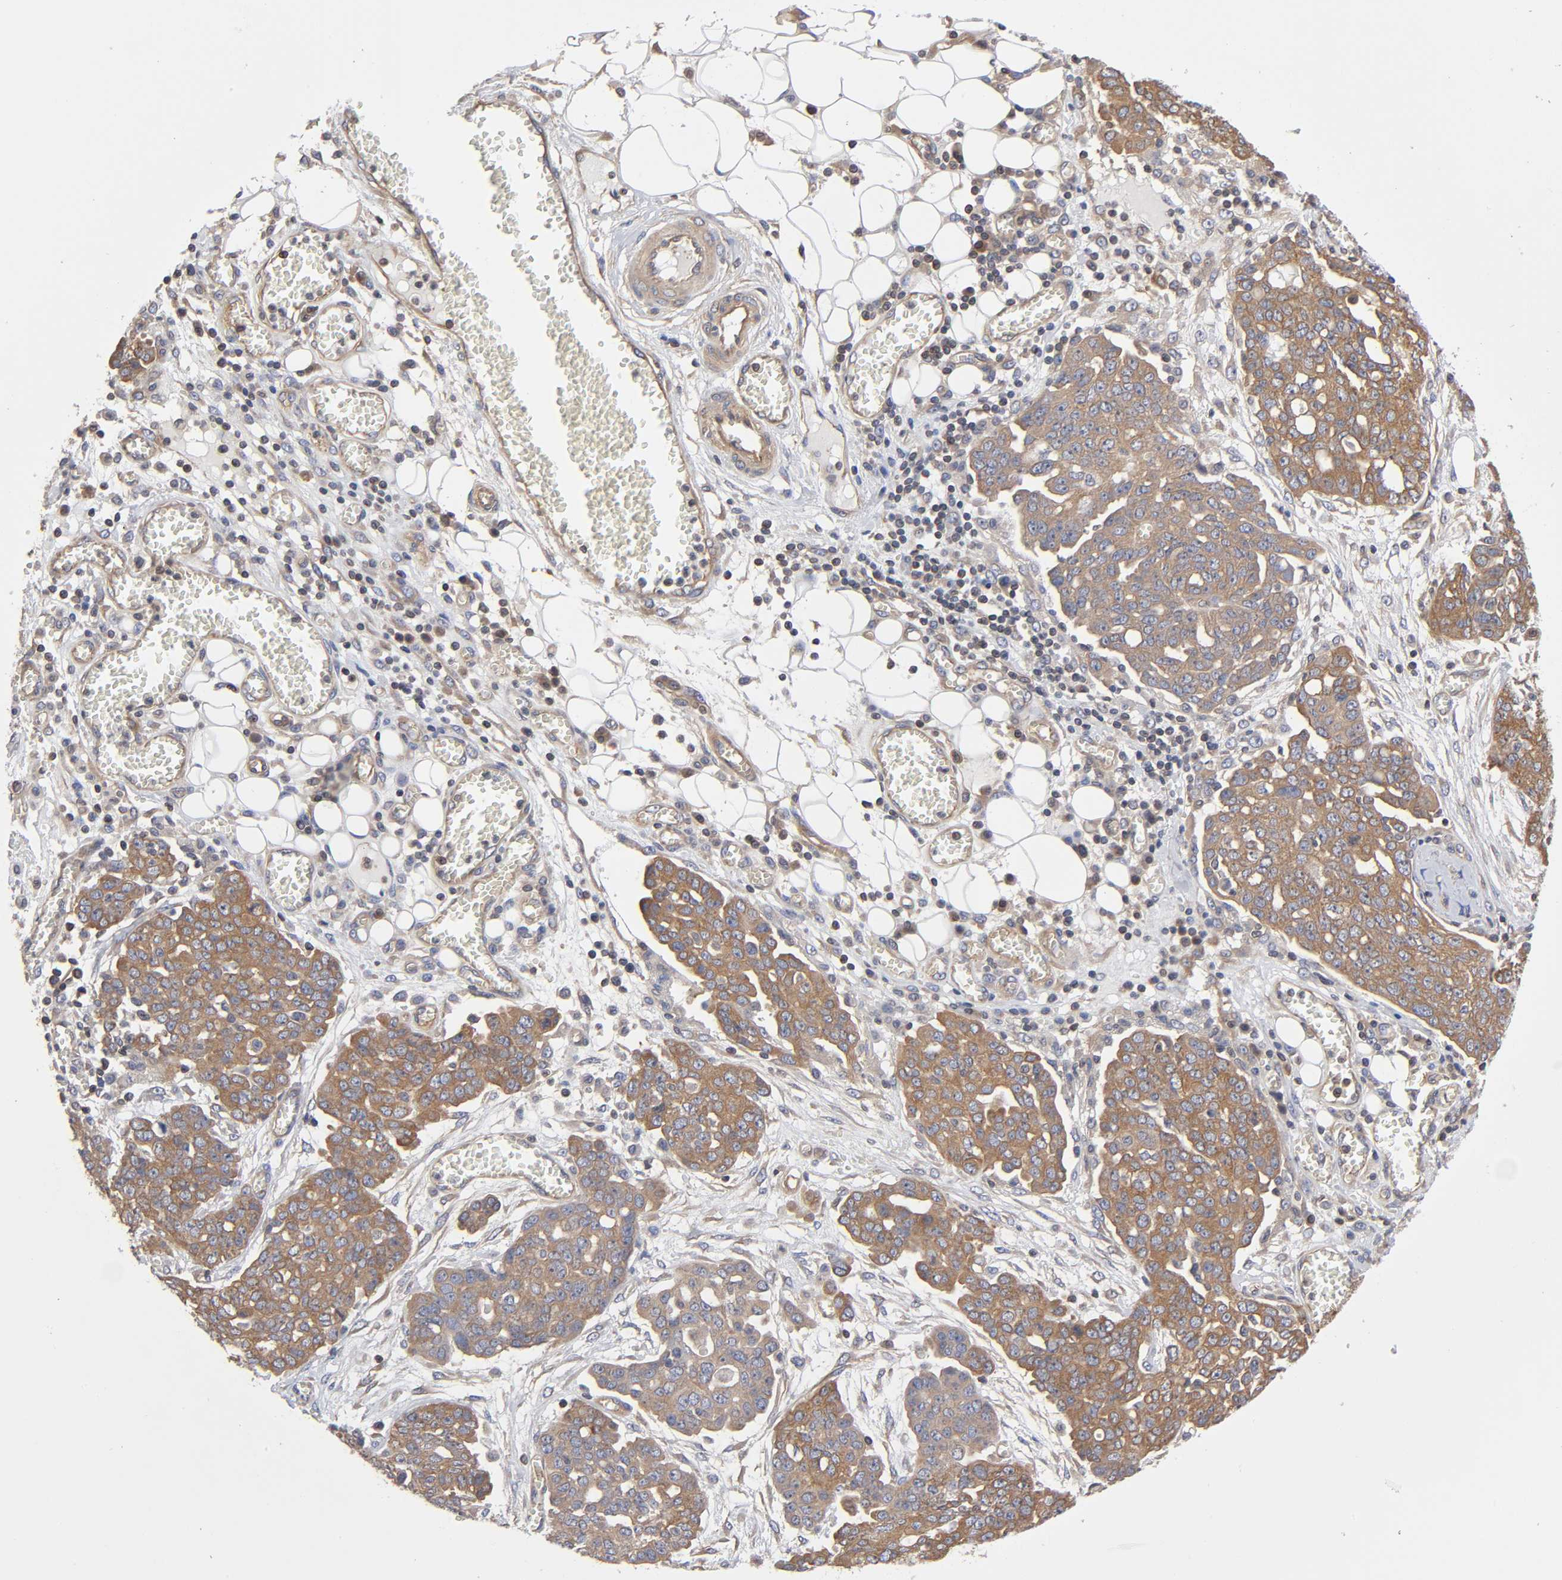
{"staining": {"intensity": "moderate", "quantity": ">75%", "location": "cytoplasmic/membranous"}, "tissue": "ovarian cancer", "cell_type": "Tumor cells", "image_type": "cancer", "snomed": [{"axis": "morphology", "description": "Cystadenocarcinoma, serous, NOS"}, {"axis": "topography", "description": "Soft tissue"}, {"axis": "topography", "description": "Ovary"}], "caption": "This image reveals immunohistochemistry (IHC) staining of human ovarian cancer (serous cystadenocarcinoma), with medium moderate cytoplasmic/membranous expression in approximately >75% of tumor cells.", "gene": "STRN3", "patient": {"sex": "female", "age": 57}}